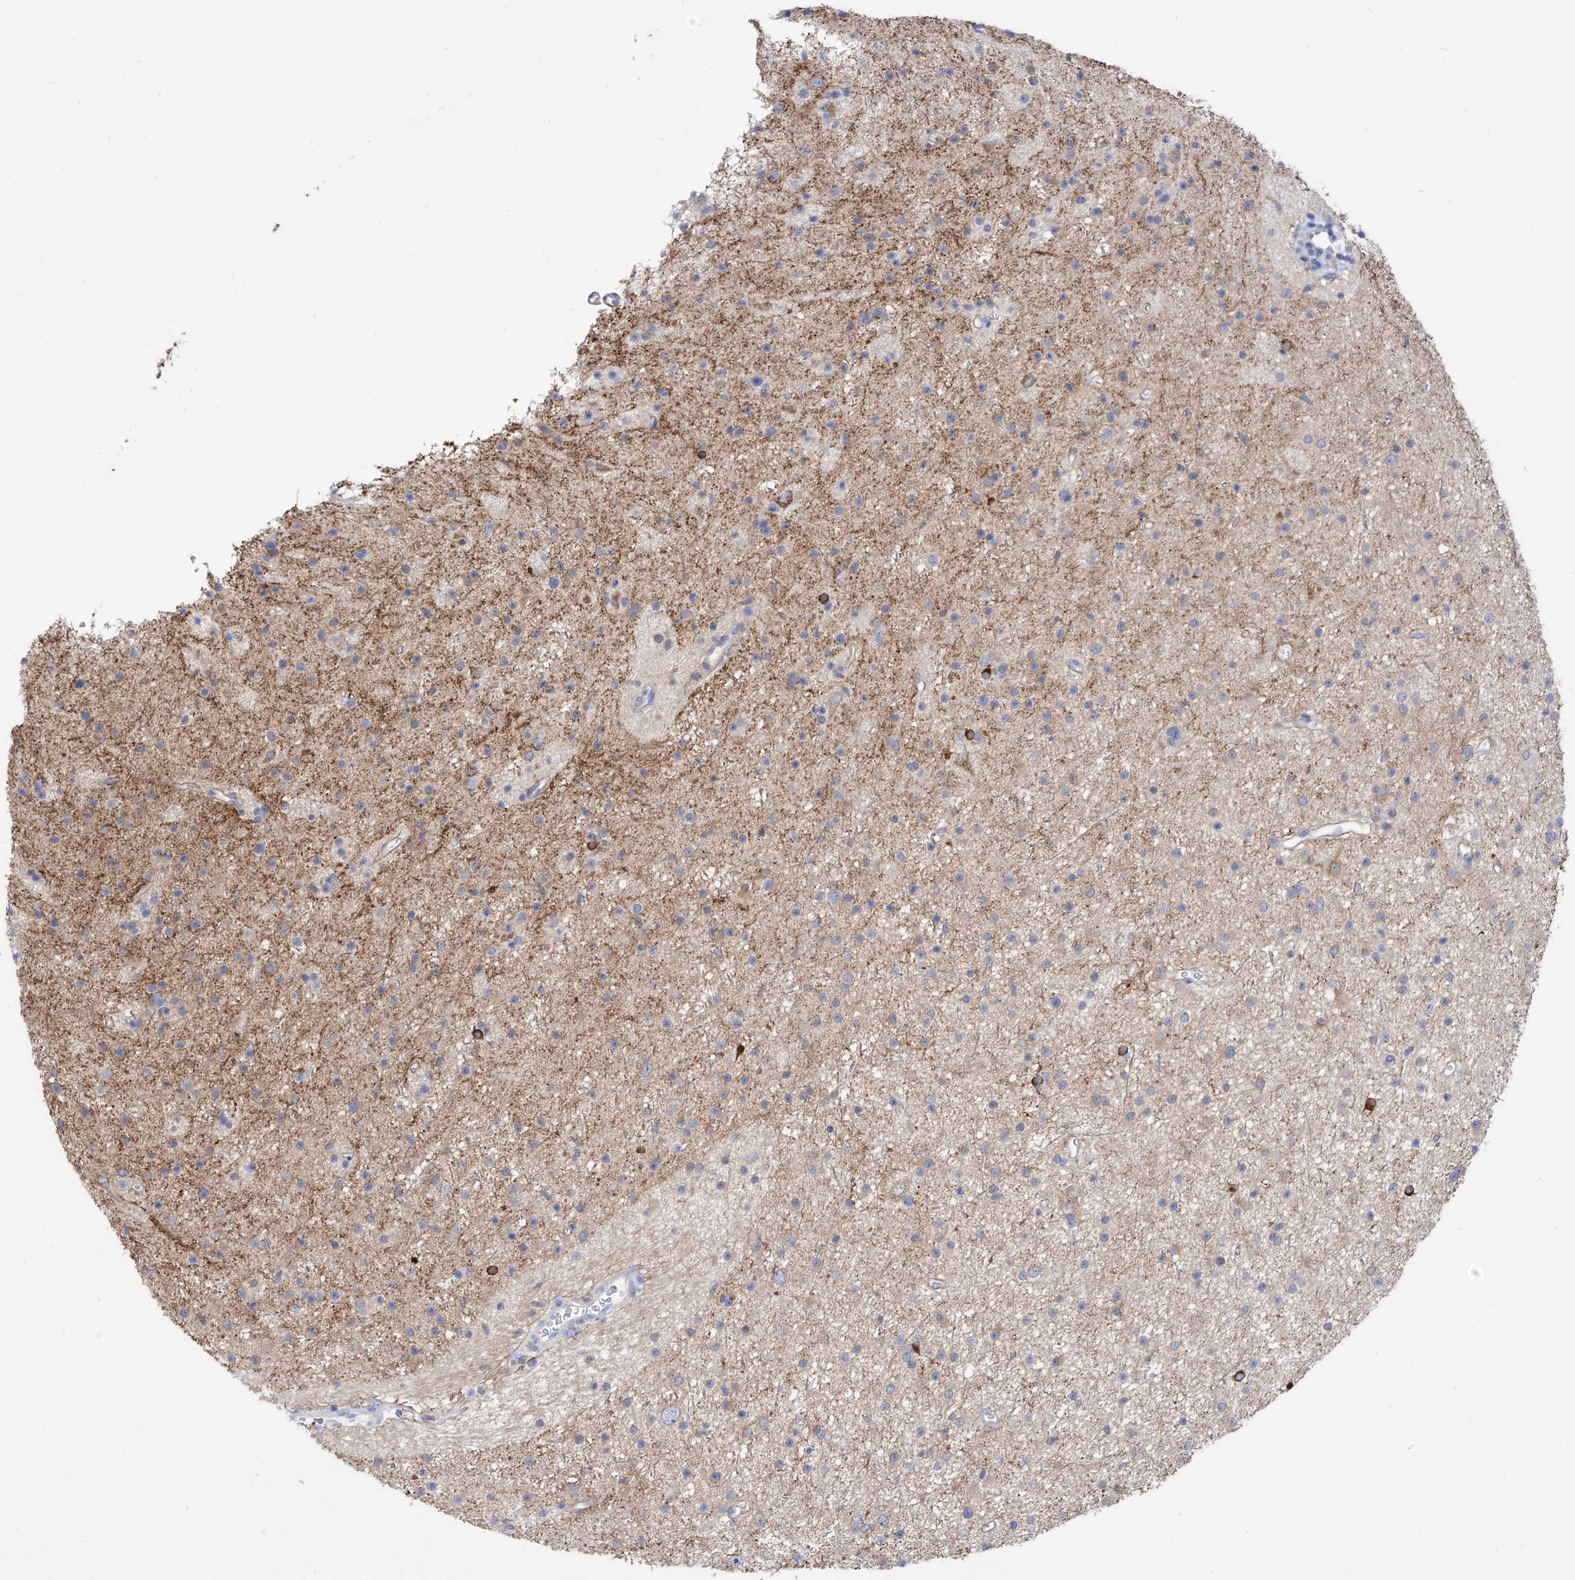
{"staining": {"intensity": "weak", "quantity": "<25%", "location": "cytoplasmic/membranous"}, "tissue": "glioma", "cell_type": "Tumor cells", "image_type": "cancer", "snomed": [{"axis": "morphology", "description": "Glioma, malignant, Low grade"}, {"axis": "topography", "description": "Cerebral cortex"}], "caption": "DAB immunohistochemical staining of malignant low-grade glioma demonstrates no significant positivity in tumor cells. Nuclei are stained in blue.", "gene": "ZNF653", "patient": {"sex": "female", "age": 39}}